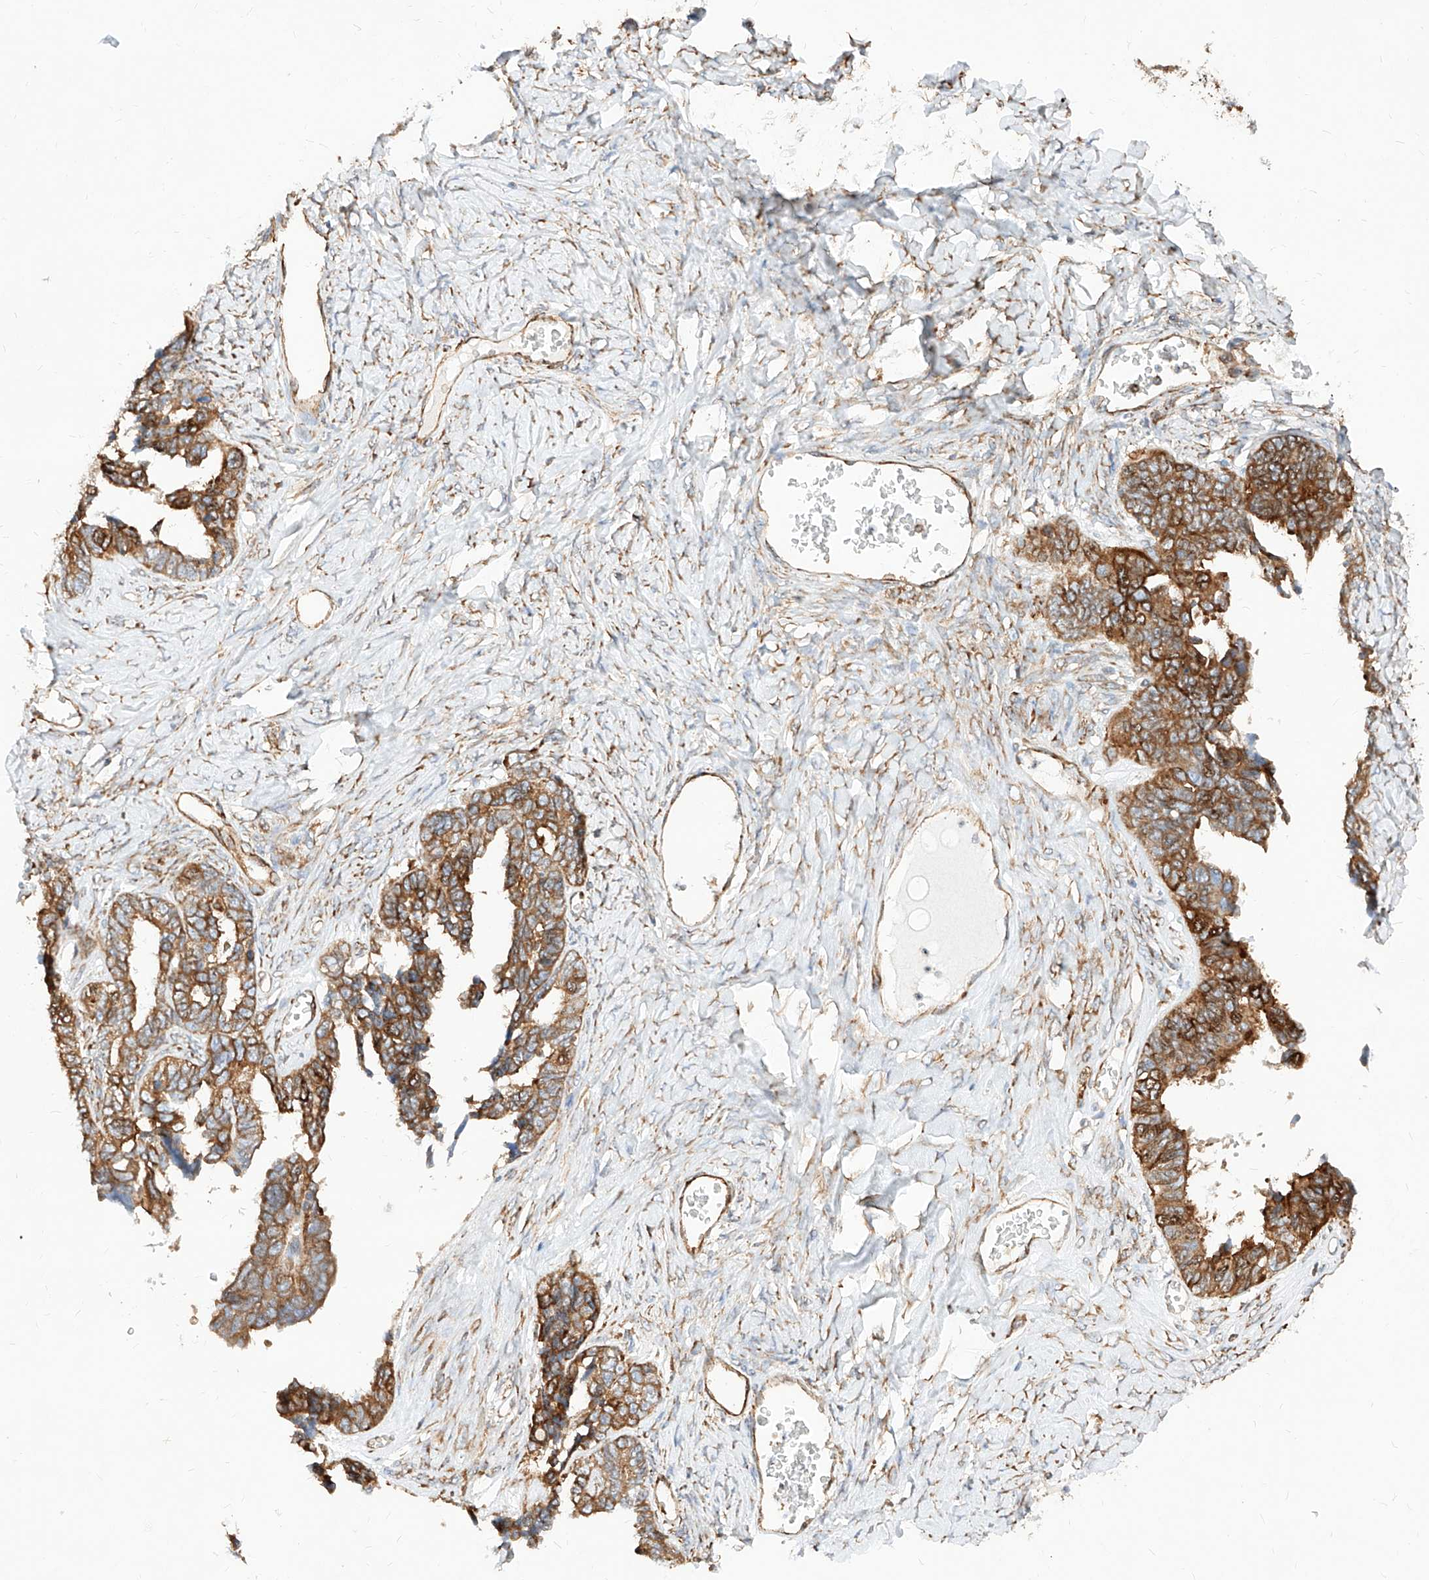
{"staining": {"intensity": "strong", "quantity": ">75%", "location": "cytoplasmic/membranous"}, "tissue": "ovarian cancer", "cell_type": "Tumor cells", "image_type": "cancer", "snomed": [{"axis": "morphology", "description": "Cystadenocarcinoma, serous, NOS"}, {"axis": "topography", "description": "Ovary"}], "caption": "Immunohistochemistry (IHC) staining of ovarian cancer, which shows high levels of strong cytoplasmic/membranous expression in approximately >75% of tumor cells indicating strong cytoplasmic/membranous protein staining. The staining was performed using DAB (brown) for protein detection and nuclei were counterstained in hematoxylin (blue).", "gene": "CSGALNACT2", "patient": {"sex": "female", "age": 79}}